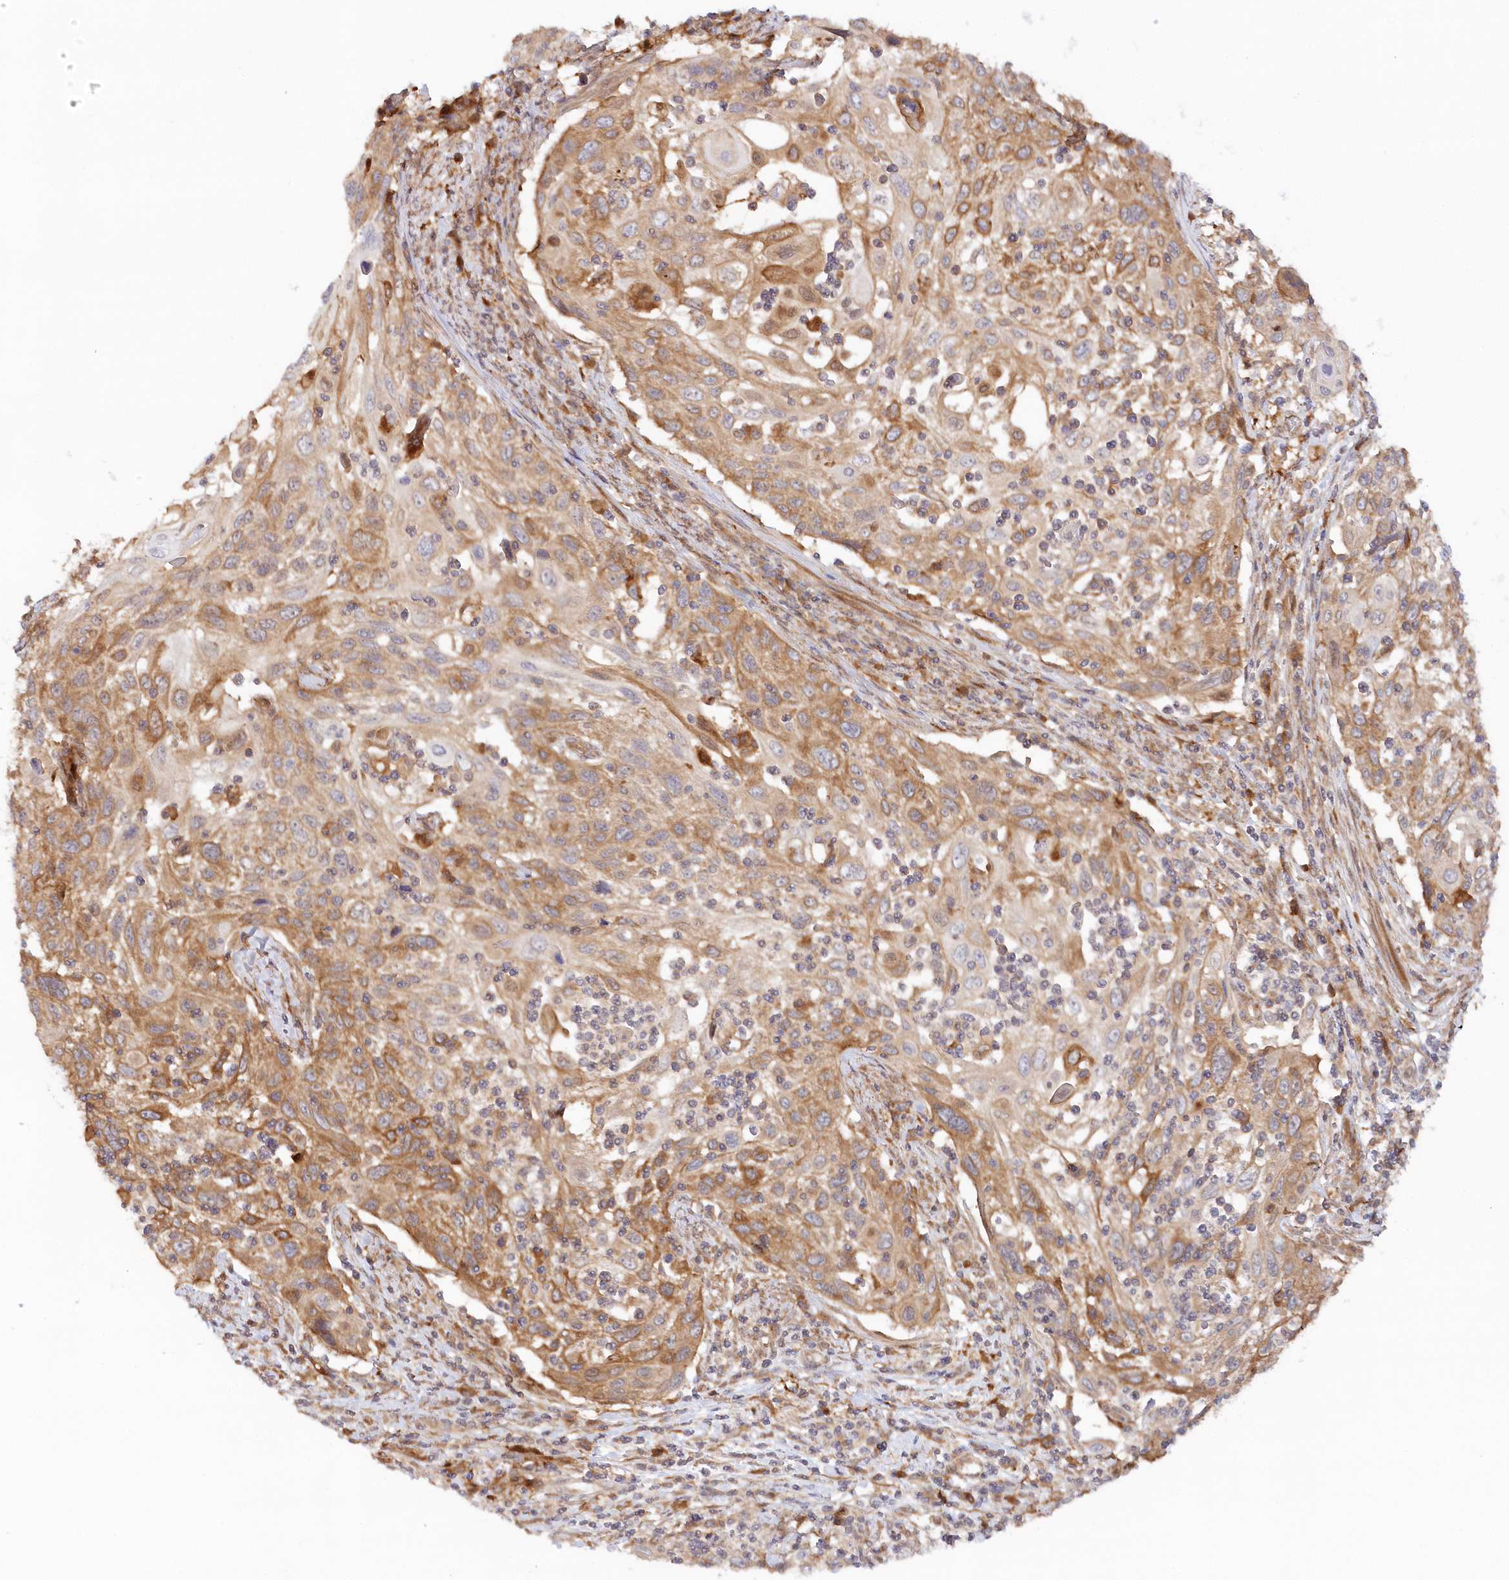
{"staining": {"intensity": "moderate", "quantity": "25%-75%", "location": "cytoplasmic/membranous"}, "tissue": "cervical cancer", "cell_type": "Tumor cells", "image_type": "cancer", "snomed": [{"axis": "morphology", "description": "Squamous cell carcinoma, NOS"}, {"axis": "topography", "description": "Cervix"}], "caption": "There is medium levels of moderate cytoplasmic/membranous staining in tumor cells of cervical cancer, as demonstrated by immunohistochemical staining (brown color).", "gene": "GBE1", "patient": {"sex": "female", "age": 70}}